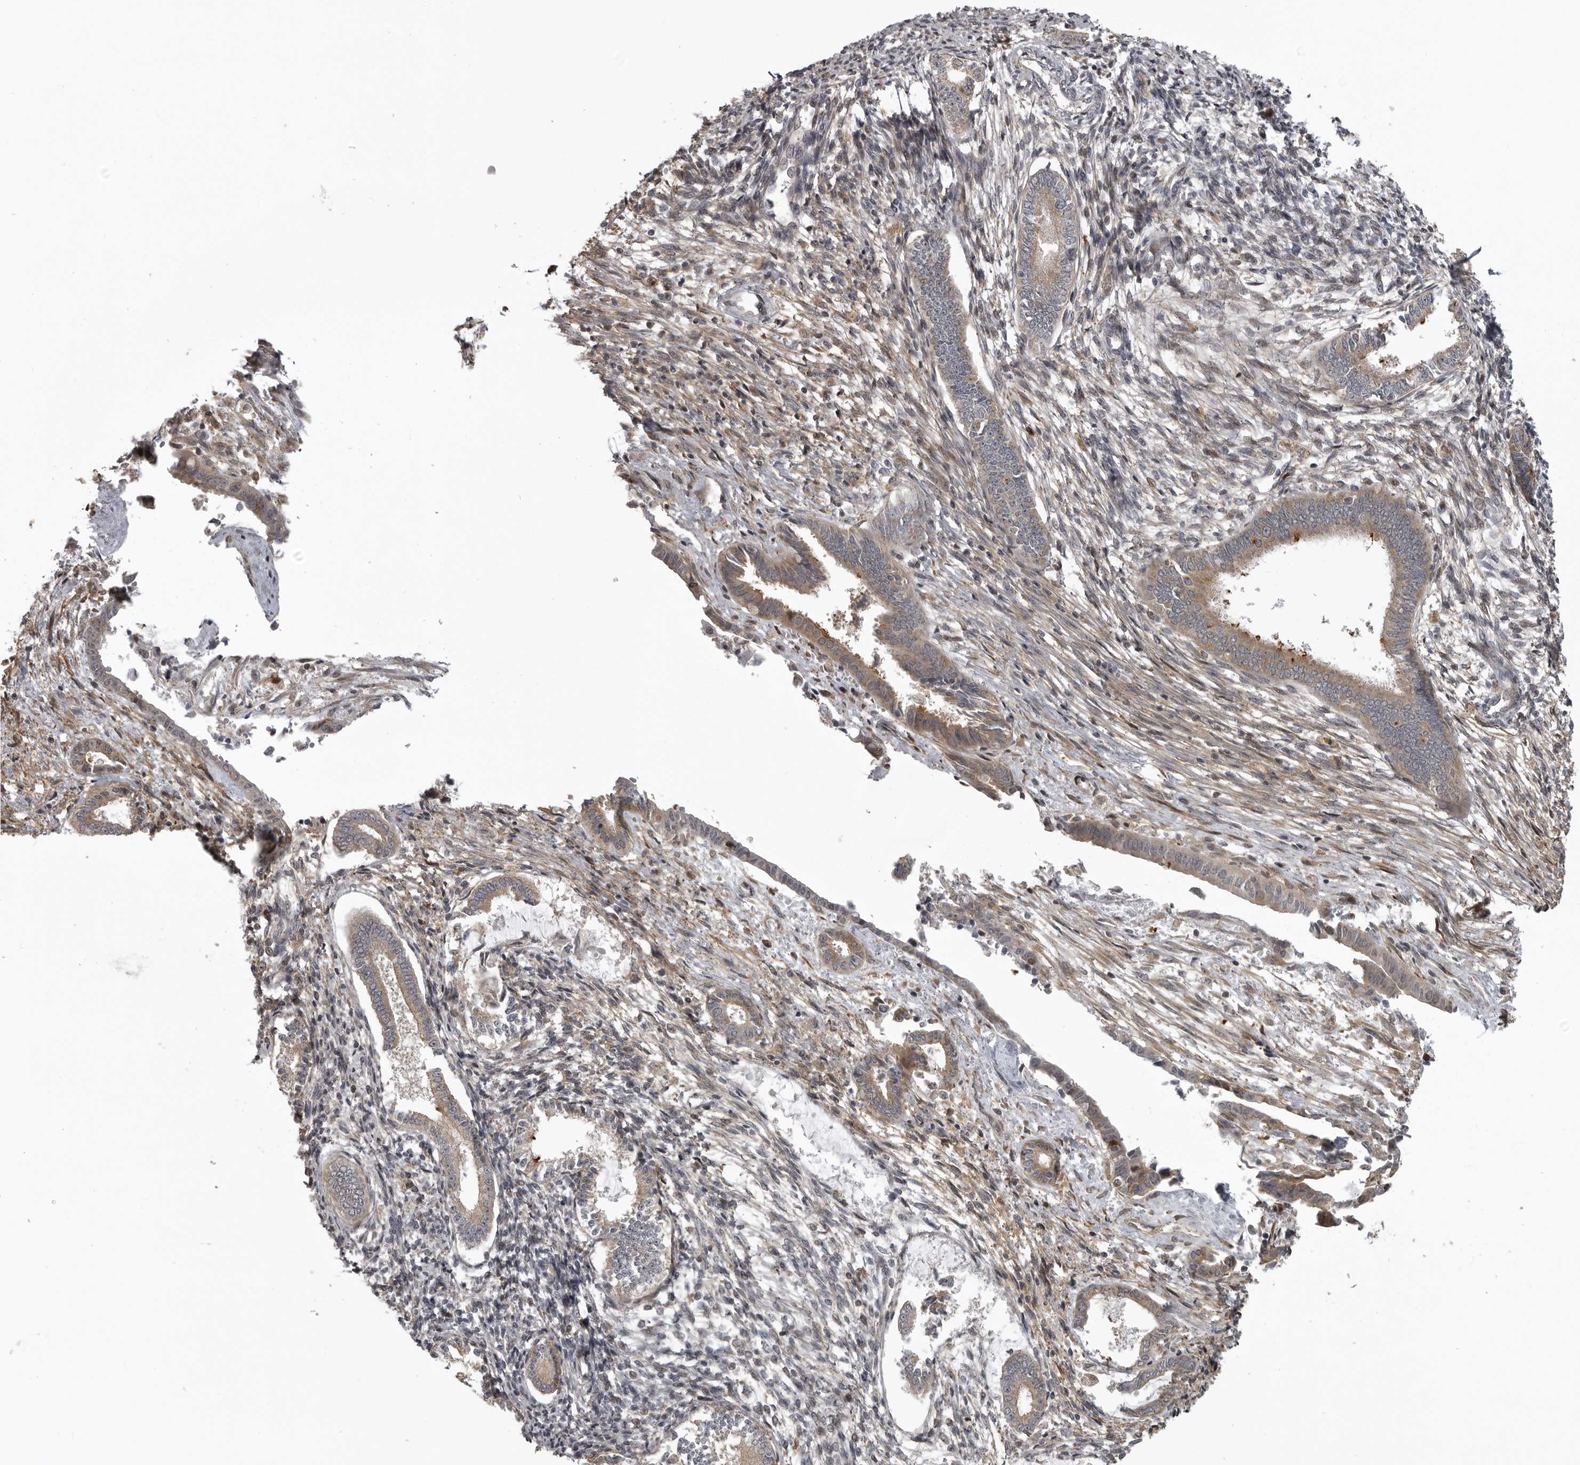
{"staining": {"intensity": "weak", "quantity": "<25%", "location": "cytoplasmic/membranous"}, "tissue": "endometrium", "cell_type": "Cells in endometrial stroma", "image_type": "normal", "snomed": [{"axis": "morphology", "description": "Normal tissue, NOS"}, {"axis": "topography", "description": "Endometrium"}], "caption": "This micrograph is of unremarkable endometrium stained with immunohistochemistry to label a protein in brown with the nuclei are counter-stained blue. There is no expression in cells in endometrial stroma.", "gene": "ZNRF1", "patient": {"sex": "female", "age": 56}}